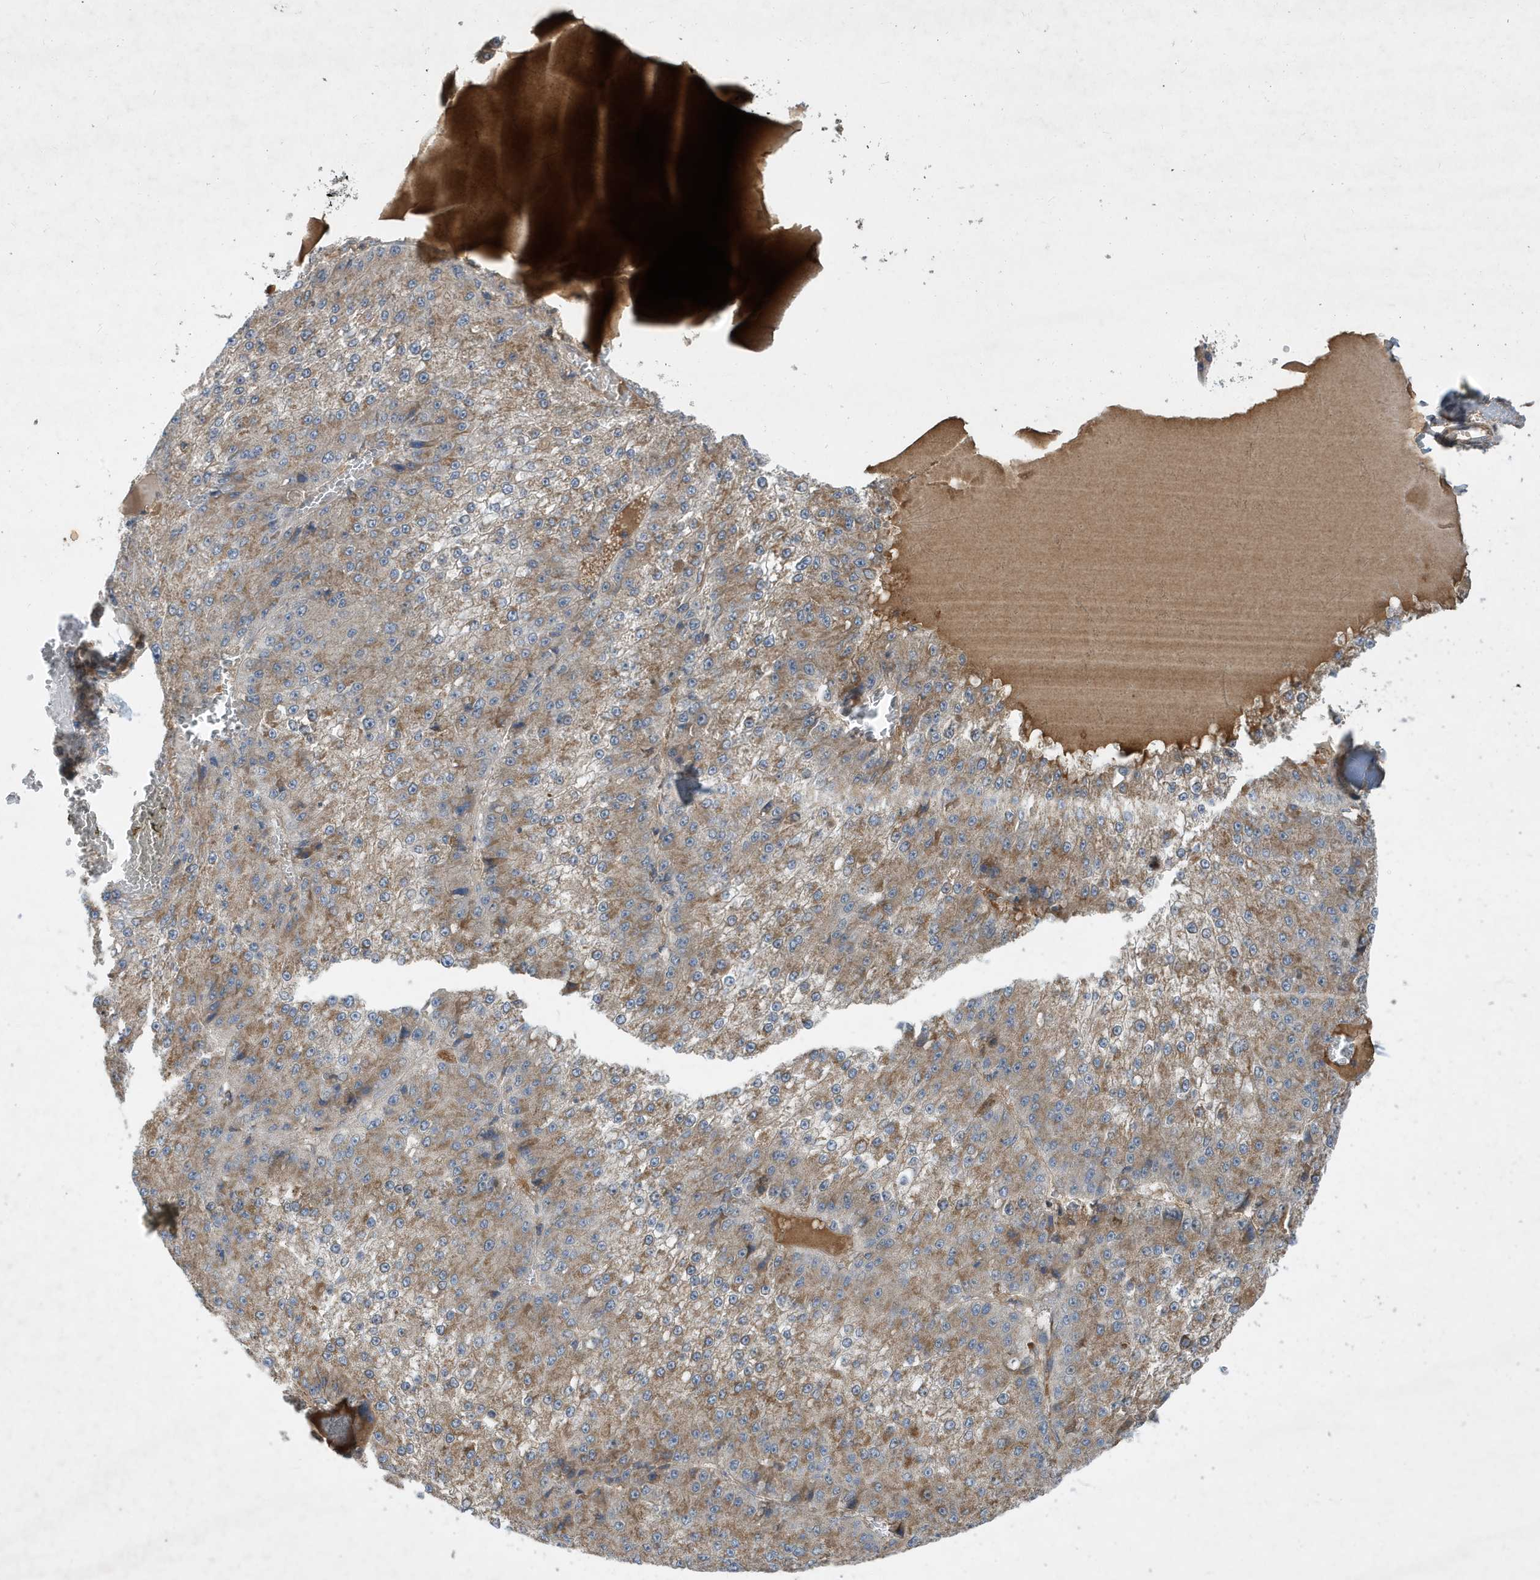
{"staining": {"intensity": "moderate", "quantity": "25%-75%", "location": "cytoplasmic/membranous"}, "tissue": "liver cancer", "cell_type": "Tumor cells", "image_type": "cancer", "snomed": [{"axis": "morphology", "description": "Carcinoma, Hepatocellular, NOS"}, {"axis": "topography", "description": "Liver"}], "caption": "Liver cancer (hepatocellular carcinoma) tissue demonstrates moderate cytoplasmic/membranous staining in about 25%-75% of tumor cells", "gene": "STK19", "patient": {"sex": "female", "age": 73}}